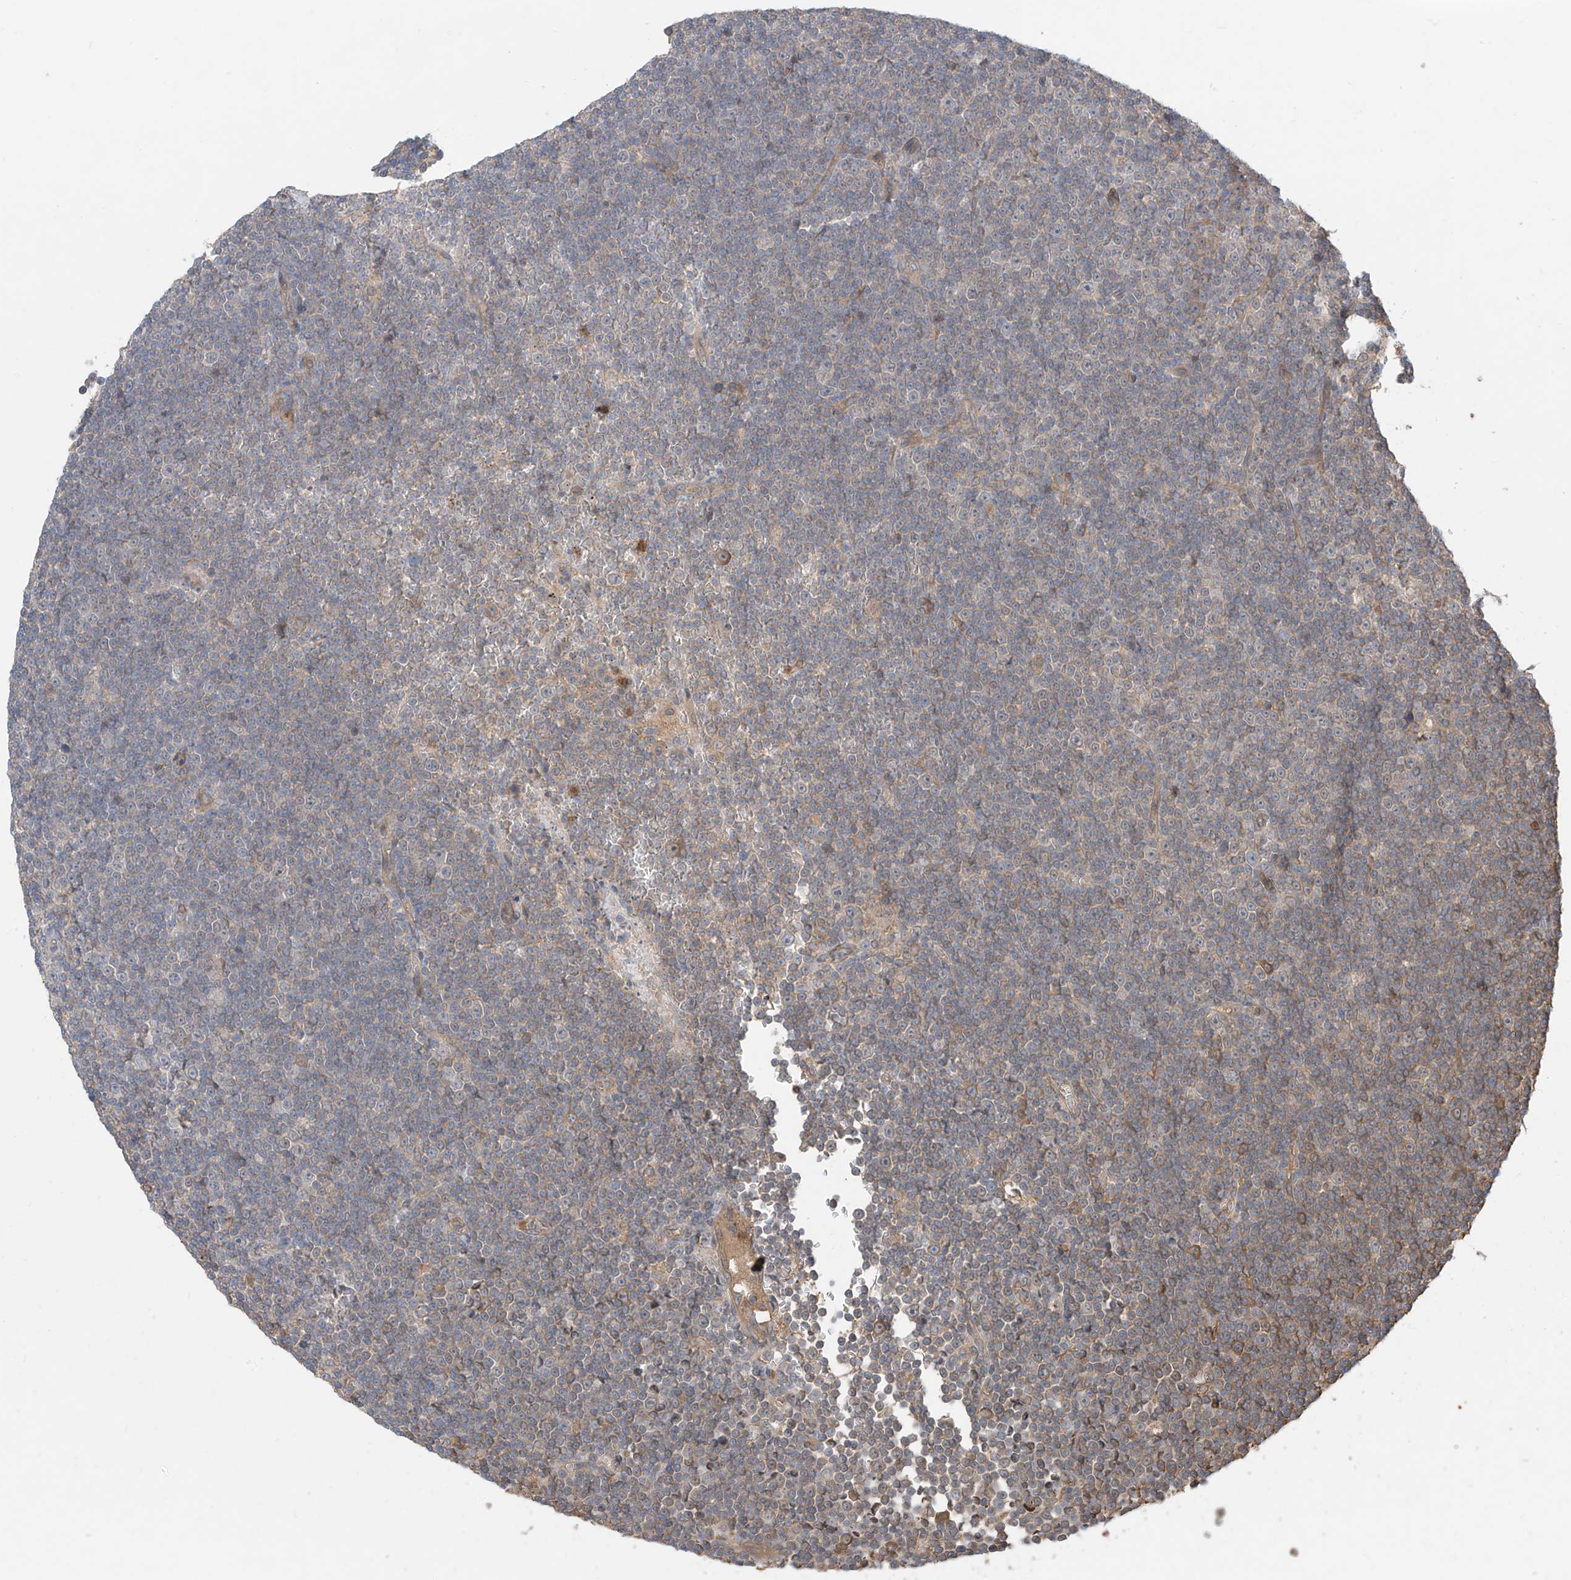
{"staining": {"intensity": "negative", "quantity": "none", "location": "none"}, "tissue": "lymphoma", "cell_type": "Tumor cells", "image_type": "cancer", "snomed": [{"axis": "morphology", "description": "Malignant lymphoma, non-Hodgkin's type, Low grade"}, {"axis": "topography", "description": "Lymph node"}], "caption": "Tumor cells show no significant protein staining in lymphoma.", "gene": "CACNA2D4", "patient": {"sex": "female", "age": 67}}